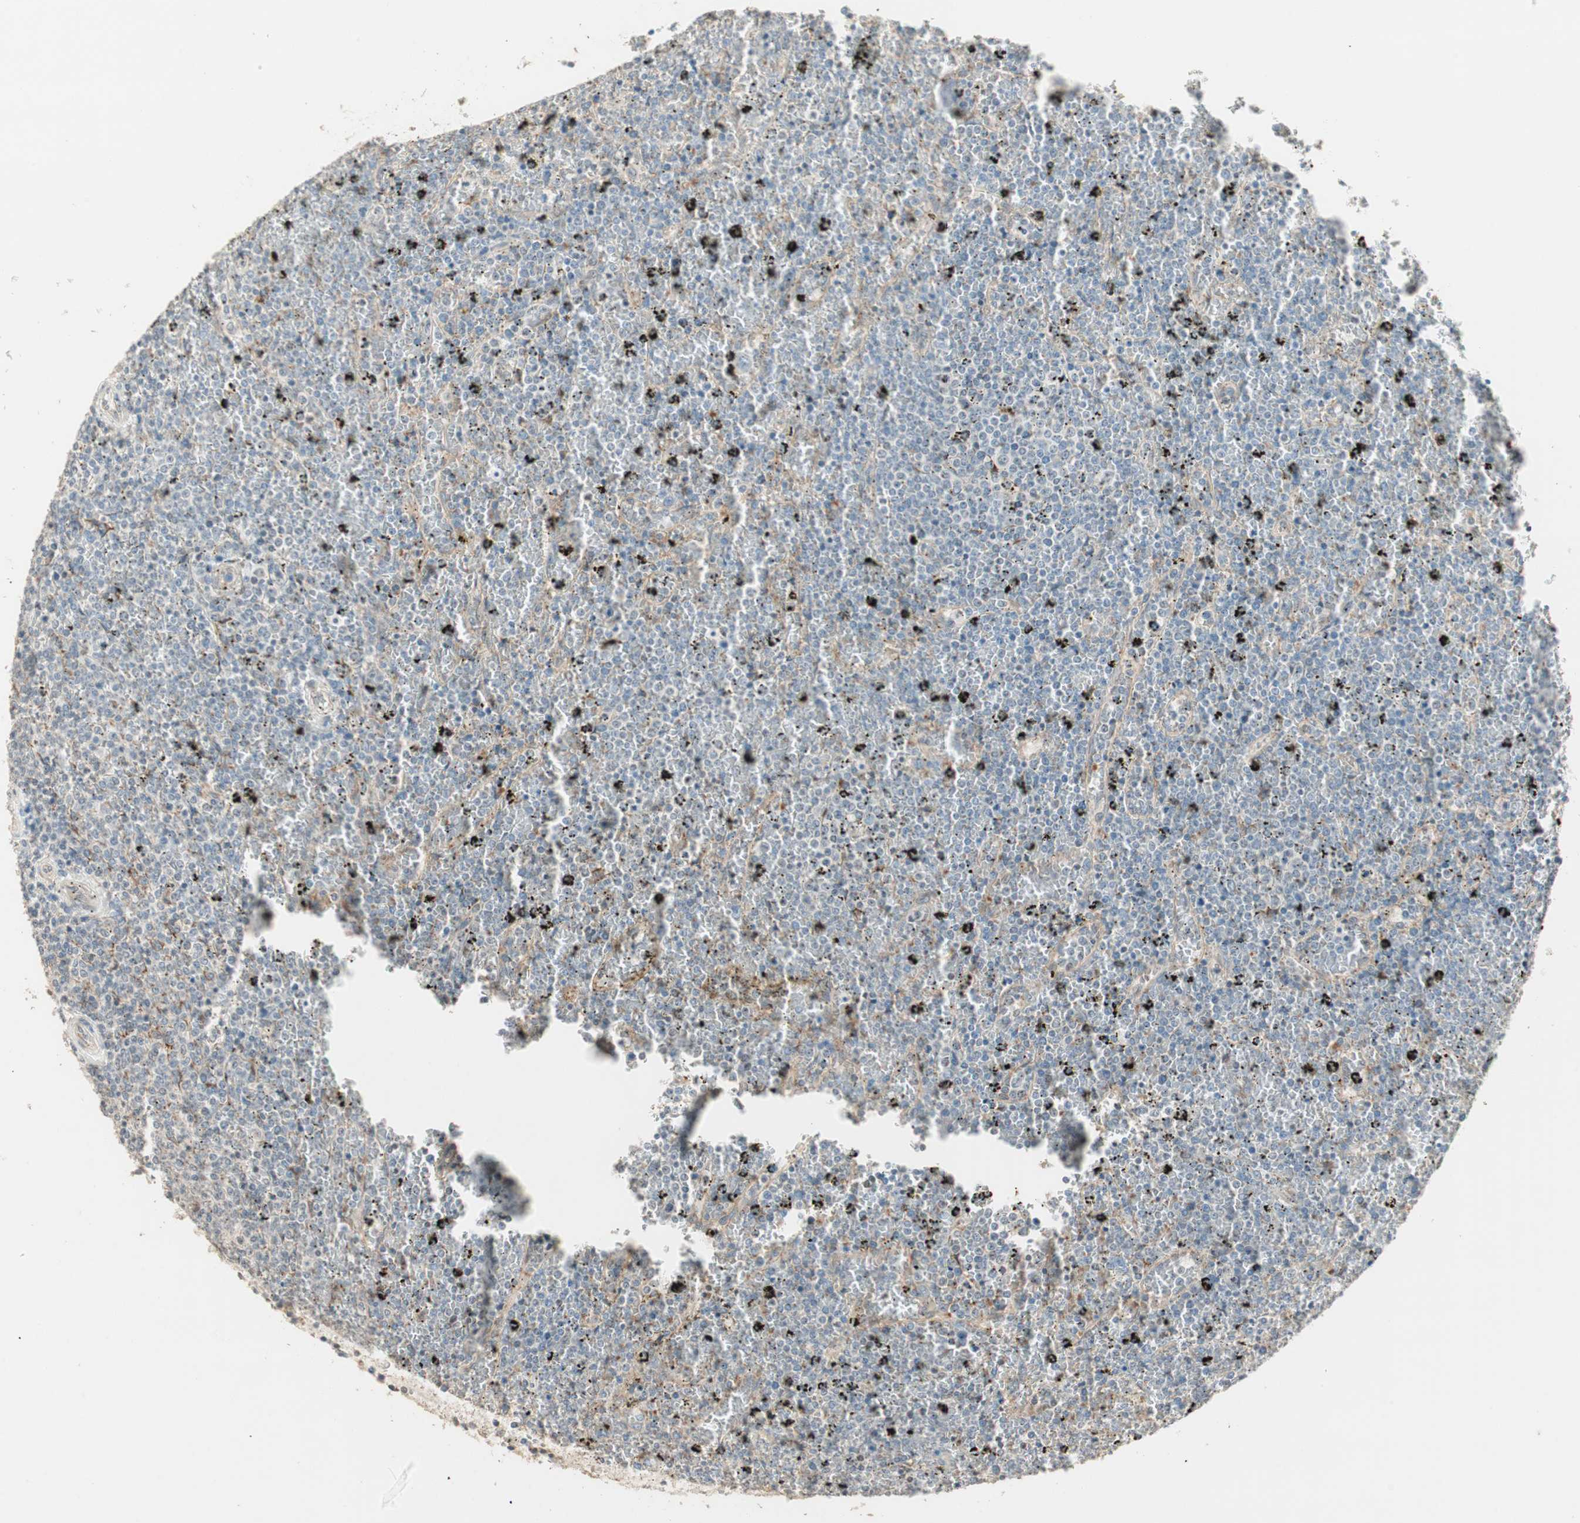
{"staining": {"intensity": "moderate", "quantity": "<25%", "location": "cytoplasmic/membranous"}, "tissue": "lymphoma", "cell_type": "Tumor cells", "image_type": "cancer", "snomed": [{"axis": "morphology", "description": "Malignant lymphoma, non-Hodgkin's type, Low grade"}, {"axis": "topography", "description": "Spleen"}], "caption": "High-power microscopy captured an IHC micrograph of lymphoma, revealing moderate cytoplasmic/membranous expression in about <25% of tumor cells.", "gene": "TASOR", "patient": {"sex": "female", "age": 77}}